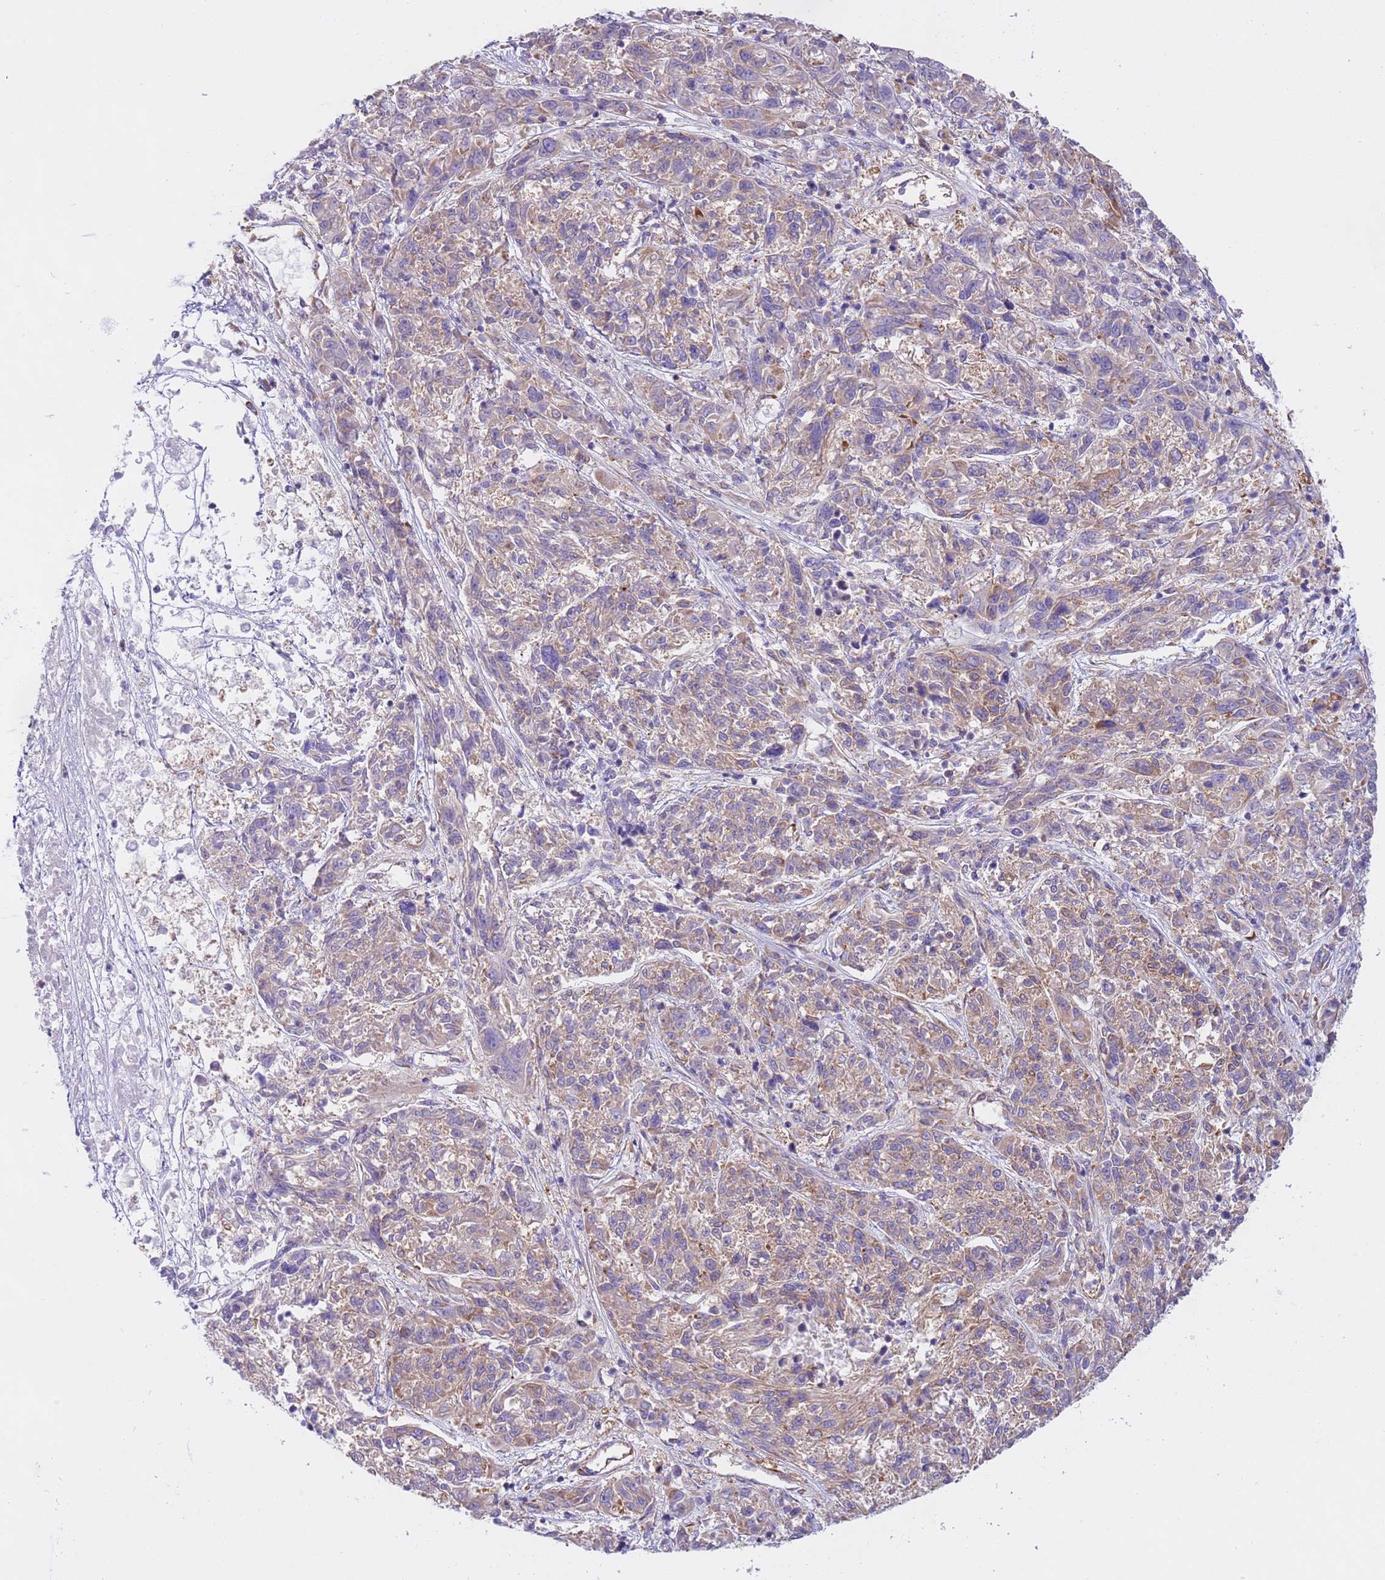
{"staining": {"intensity": "weak", "quantity": ">75%", "location": "cytoplasmic/membranous"}, "tissue": "melanoma", "cell_type": "Tumor cells", "image_type": "cancer", "snomed": [{"axis": "morphology", "description": "Malignant melanoma, NOS"}, {"axis": "topography", "description": "Skin"}], "caption": "IHC (DAB (3,3'-diaminobenzidine)) staining of human malignant melanoma shows weak cytoplasmic/membranous protein expression in about >75% of tumor cells. The staining was performed using DAB (3,3'-diaminobenzidine) to visualize the protein expression in brown, while the nuclei were stained in blue with hematoxylin (Magnification: 20x).", "gene": "VARS1", "patient": {"sex": "male", "age": 53}}